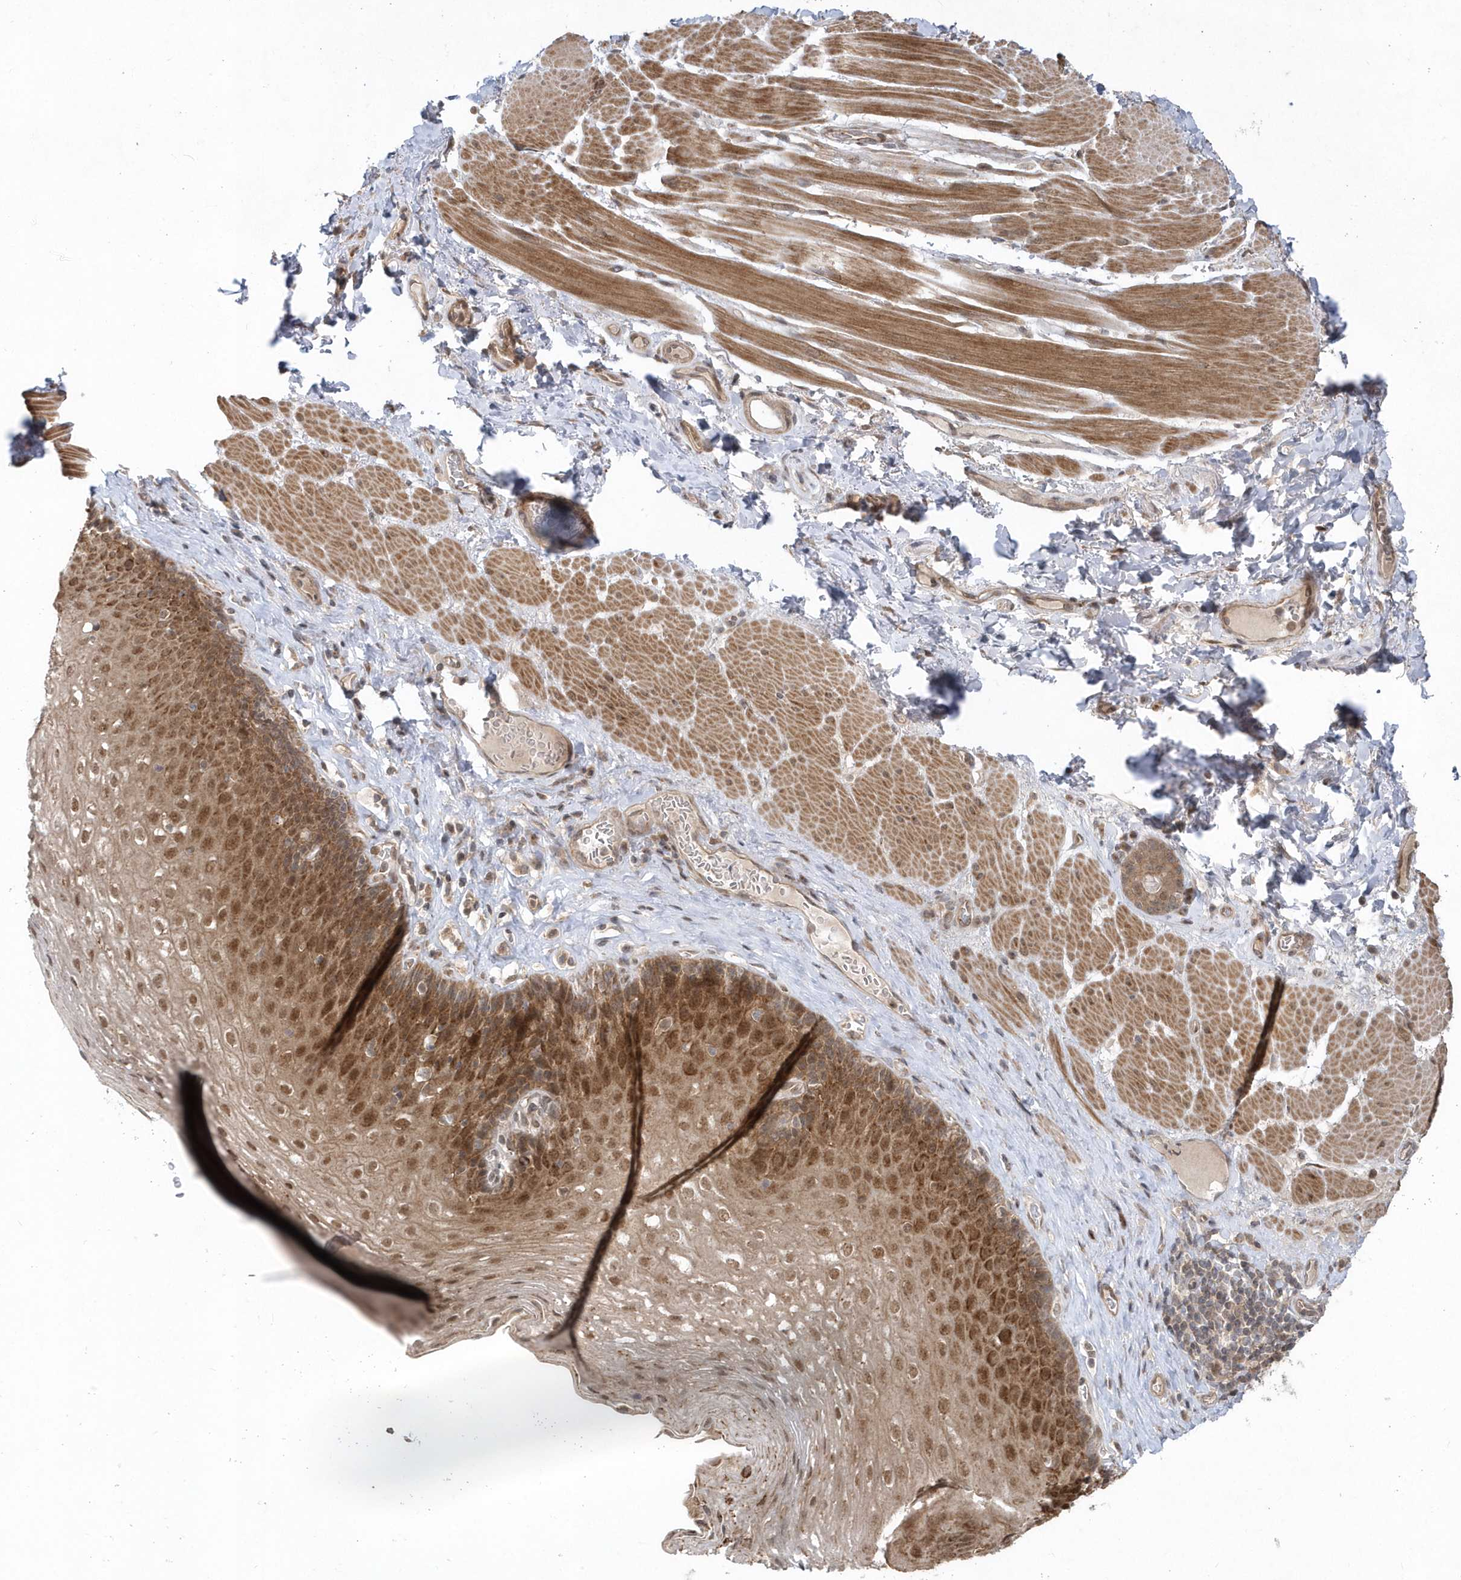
{"staining": {"intensity": "moderate", "quantity": "25%-75%", "location": "cytoplasmic/membranous,nuclear"}, "tissue": "esophagus", "cell_type": "Squamous epithelial cells", "image_type": "normal", "snomed": [{"axis": "morphology", "description": "Normal tissue, NOS"}, {"axis": "topography", "description": "Esophagus"}], "caption": "High-power microscopy captured an immunohistochemistry (IHC) micrograph of unremarkable esophagus, revealing moderate cytoplasmic/membranous,nuclear expression in about 25%-75% of squamous epithelial cells.", "gene": "MXI1", "patient": {"sex": "female", "age": 66}}